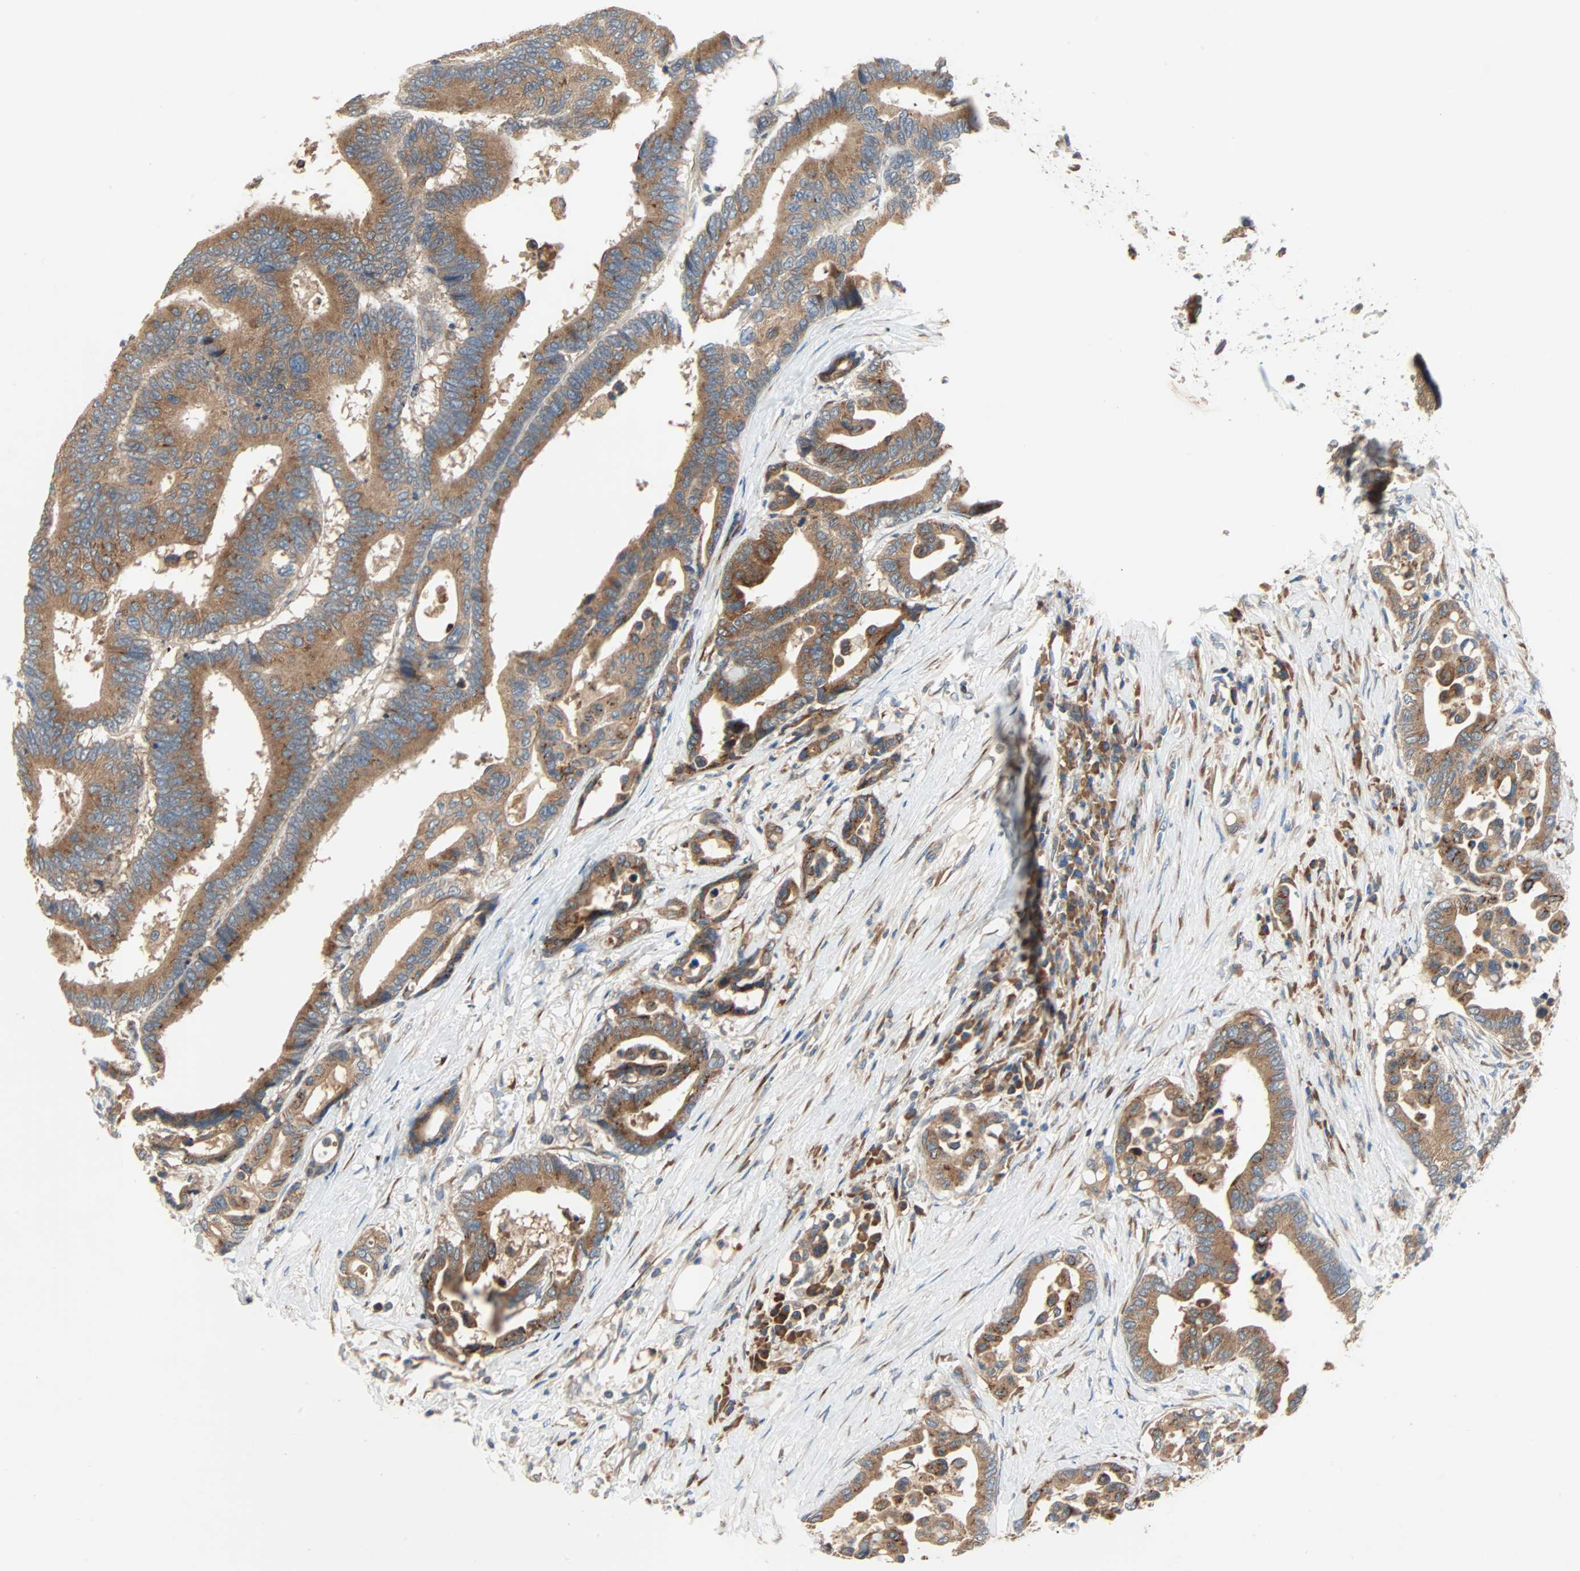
{"staining": {"intensity": "moderate", "quantity": ">75%", "location": "cytoplasmic/membranous"}, "tissue": "colorectal cancer", "cell_type": "Tumor cells", "image_type": "cancer", "snomed": [{"axis": "morphology", "description": "Normal tissue, NOS"}, {"axis": "morphology", "description": "Adenocarcinoma, NOS"}, {"axis": "topography", "description": "Colon"}], "caption": "Adenocarcinoma (colorectal) stained with immunohistochemistry (IHC) exhibits moderate cytoplasmic/membranous positivity in about >75% of tumor cells.", "gene": "XYLT1", "patient": {"sex": "male", "age": 82}}